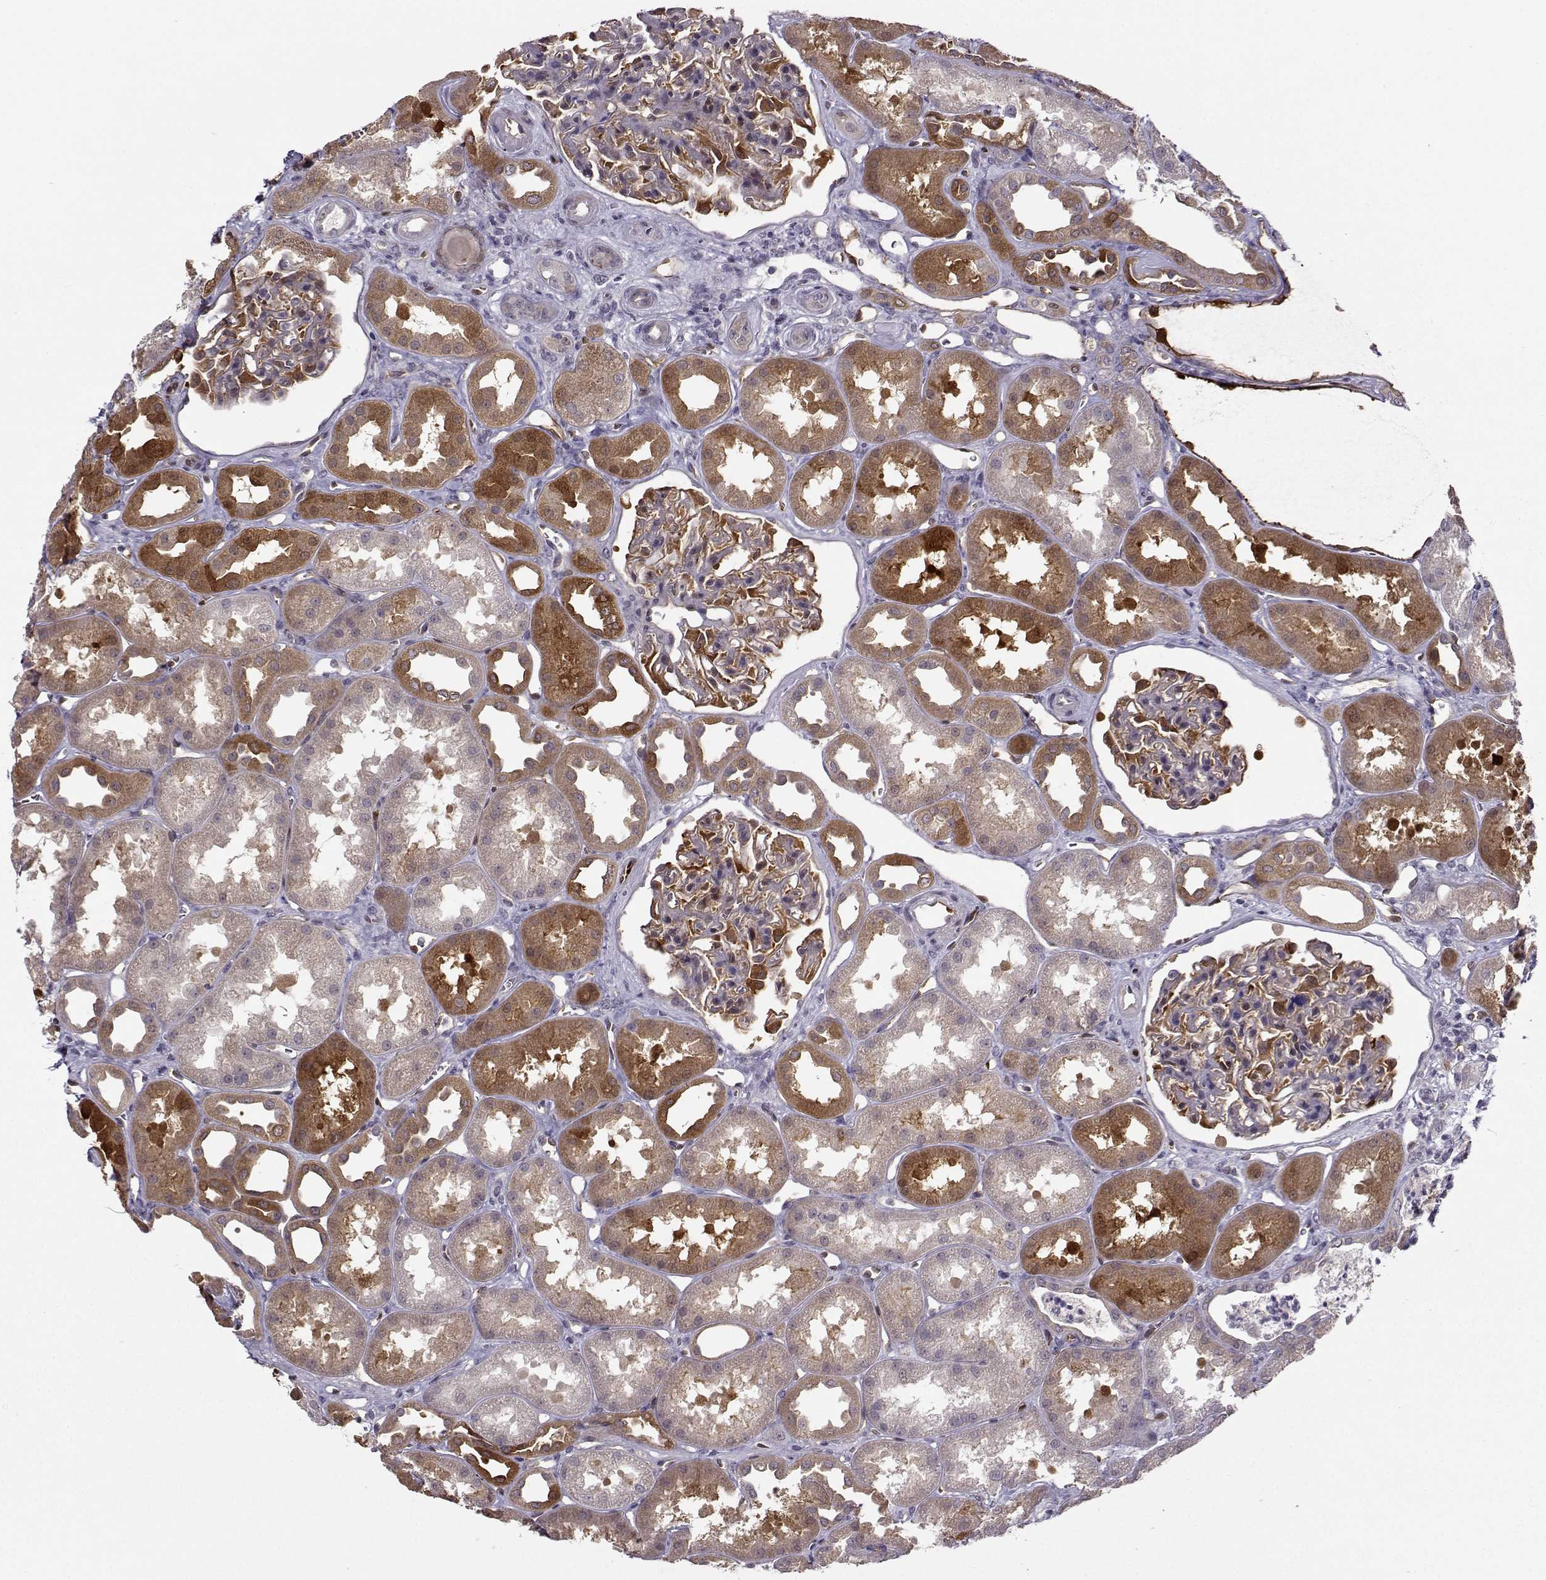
{"staining": {"intensity": "strong", "quantity": "25%-75%", "location": "cytoplasmic/membranous"}, "tissue": "kidney", "cell_type": "Cells in glomeruli", "image_type": "normal", "snomed": [{"axis": "morphology", "description": "Normal tissue, NOS"}, {"axis": "topography", "description": "Kidney"}], "caption": "The photomicrograph displays a brown stain indicating the presence of a protein in the cytoplasmic/membranous of cells in glomeruli in kidney.", "gene": "NQO1", "patient": {"sex": "male", "age": 61}}